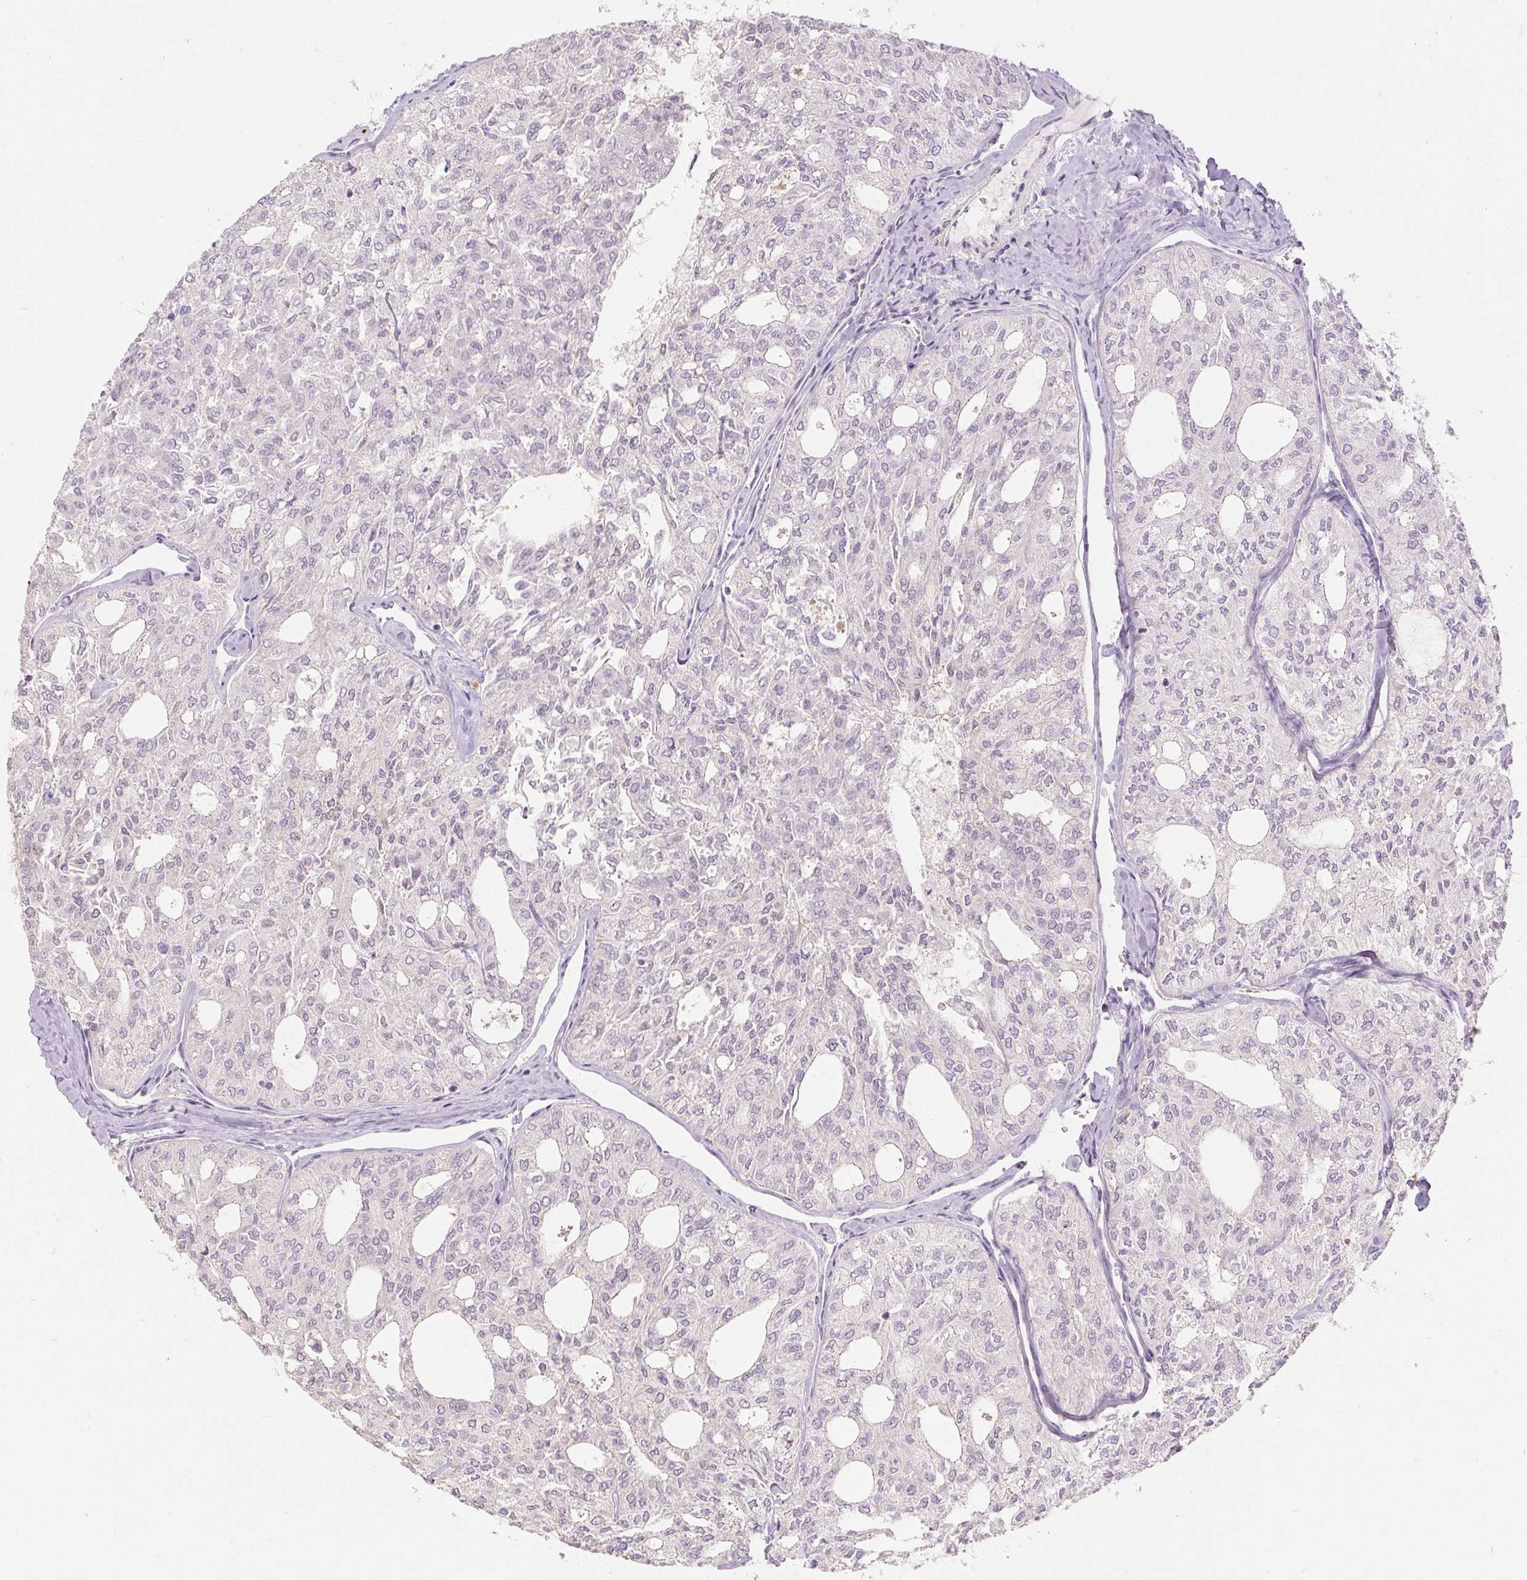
{"staining": {"intensity": "negative", "quantity": "none", "location": "none"}, "tissue": "thyroid cancer", "cell_type": "Tumor cells", "image_type": "cancer", "snomed": [{"axis": "morphology", "description": "Follicular adenoma carcinoma, NOS"}, {"axis": "topography", "description": "Thyroid gland"}], "caption": "Thyroid cancer (follicular adenoma carcinoma) stained for a protein using immunohistochemistry (IHC) exhibits no expression tumor cells.", "gene": "CAPN3", "patient": {"sex": "male", "age": 75}}